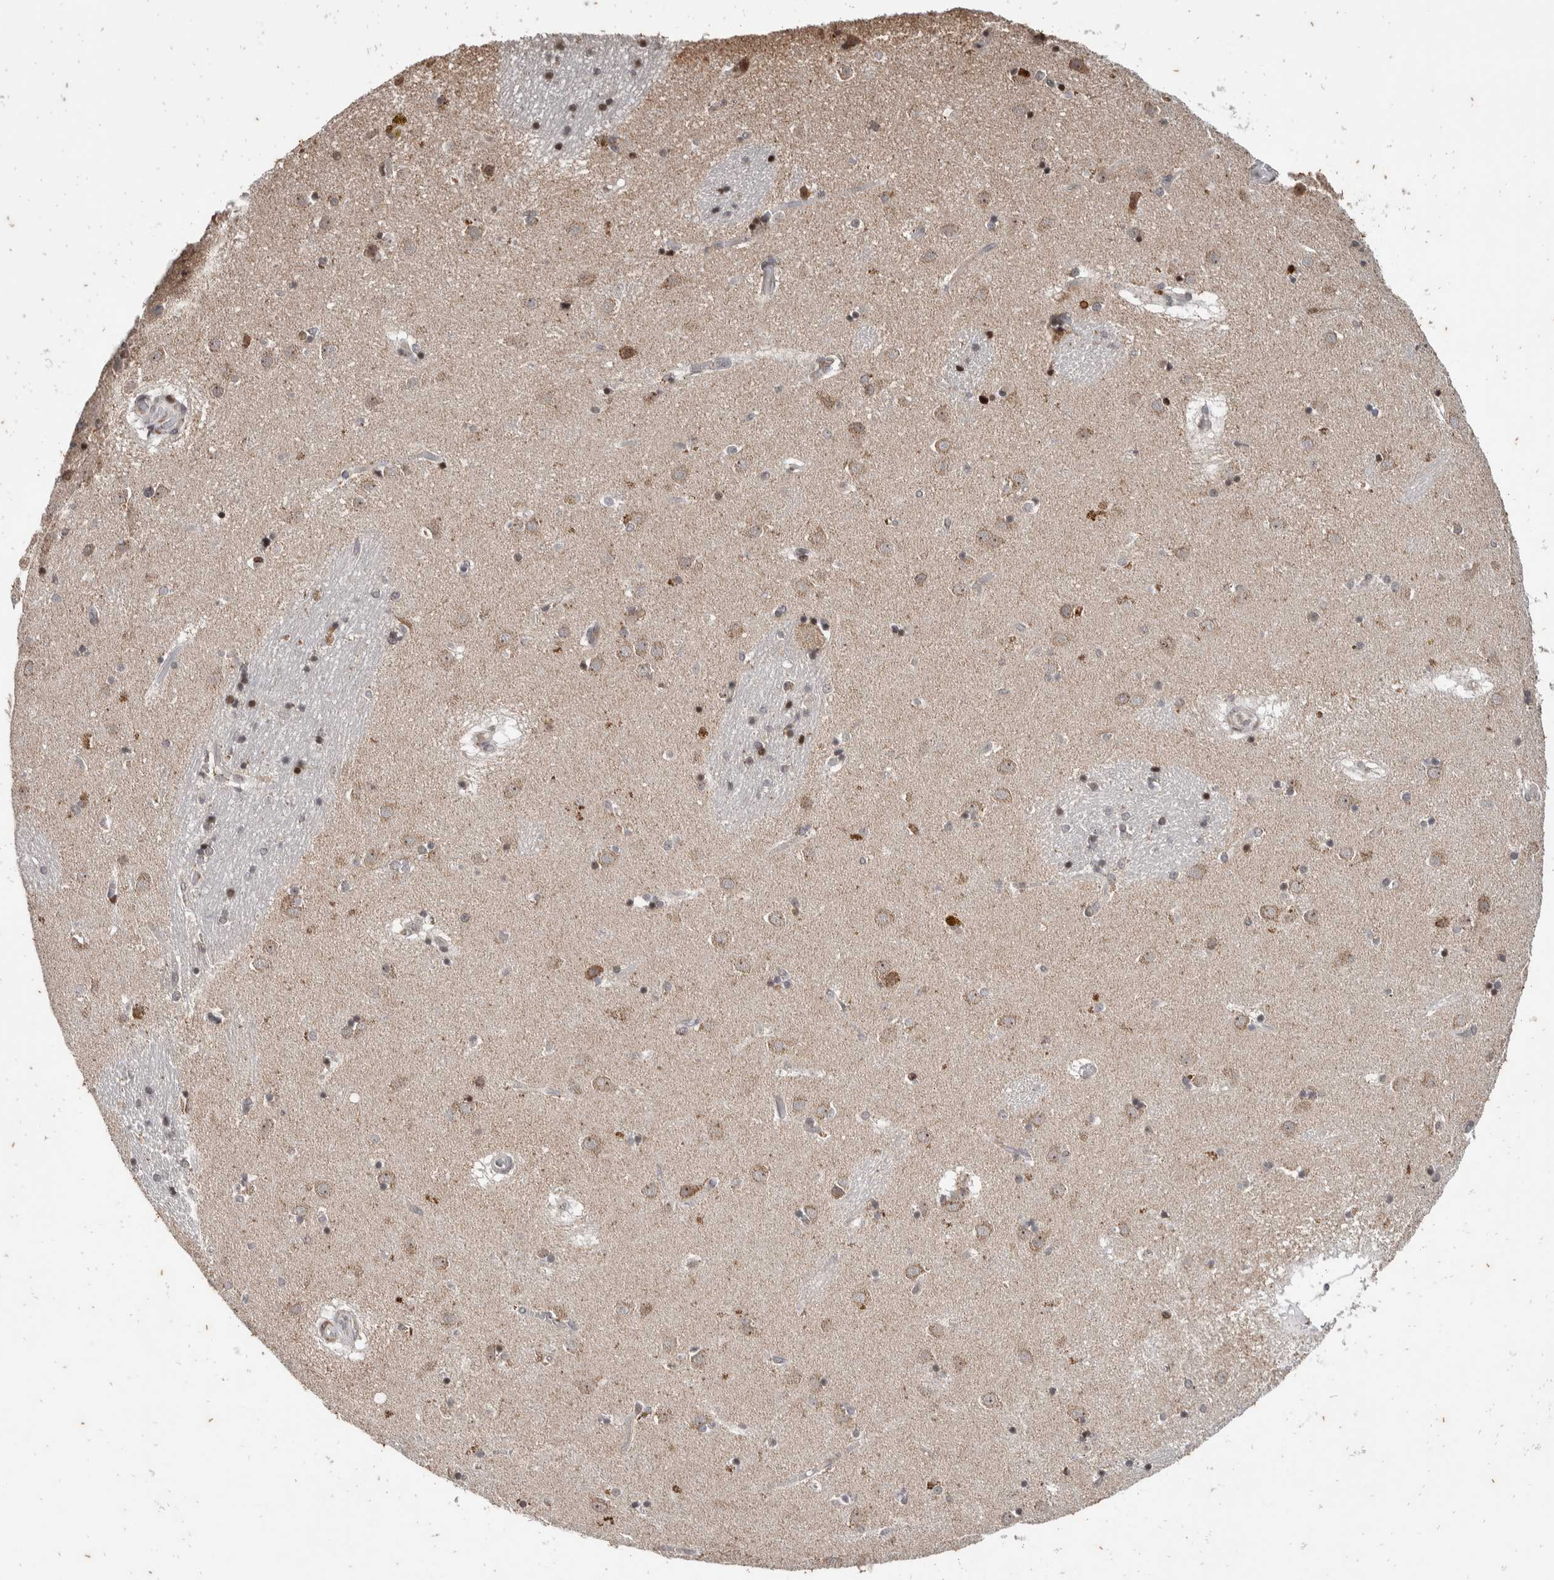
{"staining": {"intensity": "weak", "quantity": "<25%", "location": "nuclear"}, "tissue": "caudate", "cell_type": "Glial cells", "image_type": "normal", "snomed": [{"axis": "morphology", "description": "Normal tissue, NOS"}, {"axis": "topography", "description": "Lateral ventricle wall"}], "caption": "Histopathology image shows no protein positivity in glial cells of unremarkable caudate. (Brightfield microscopy of DAB (3,3'-diaminobenzidine) IHC at high magnification).", "gene": "ATXN7L1", "patient": {"sex": "male", "age": 70}}